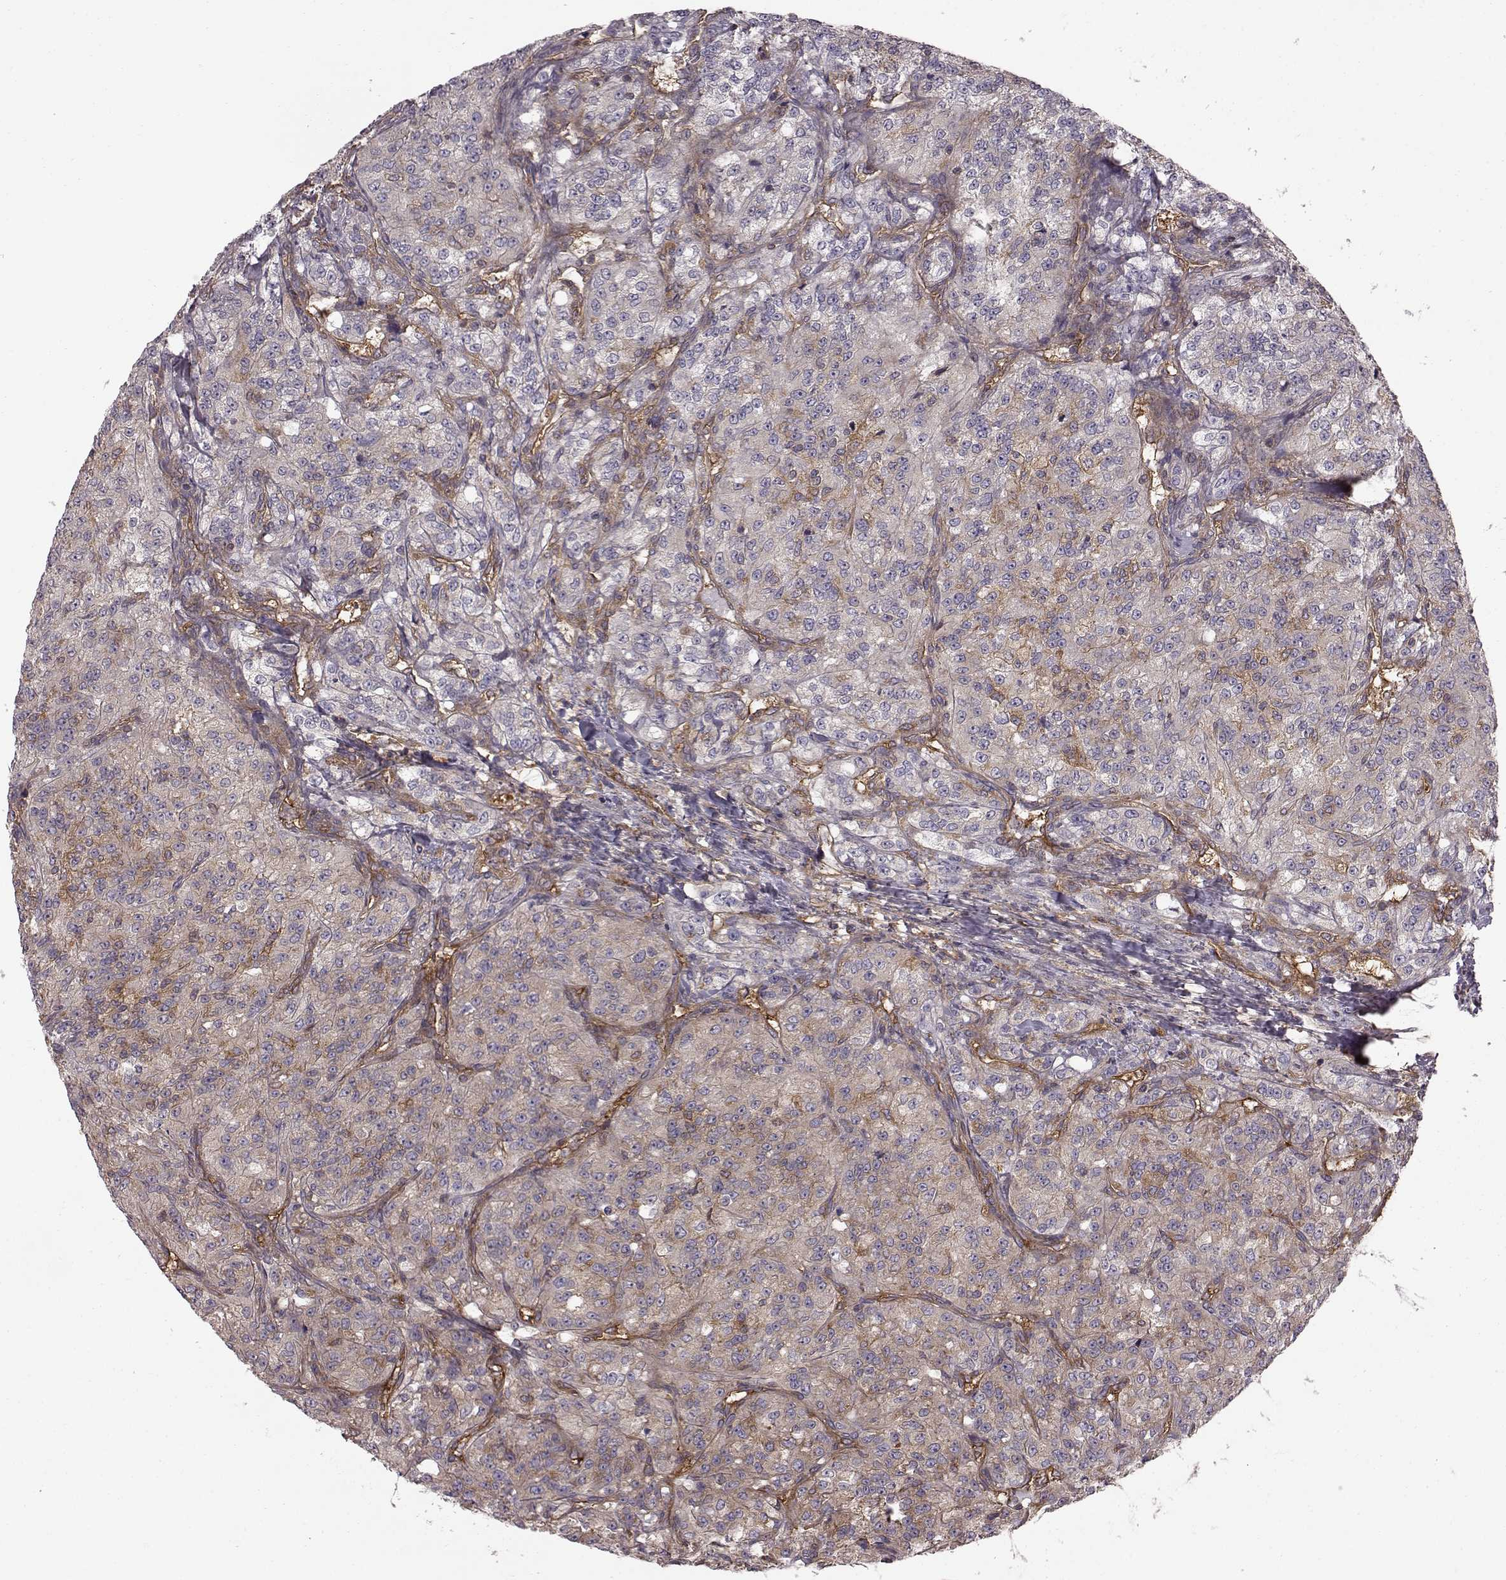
{"staining": {"intensity": "weak", "quantity": "25%-75%", "location": "cytoplasmic/membranous"}, "tissue": "renal cancer", "cell_type": "Tumor cells", "image_type": "cancer", "snomed": [{"axis": "morphology", "description": "Adenocarcinoma, NOS"}, {"axis": "topography", "description": "Kidney"}], "caption": "About 25%-75% of tumor cells in renal adenocarcinoma exhibit weak cytoplasmic/membranous protein staining as visualized by brown immunohistochemical staining.", "gene": "RABGAP1", "patient": {"sex": "female", "age": 63}}